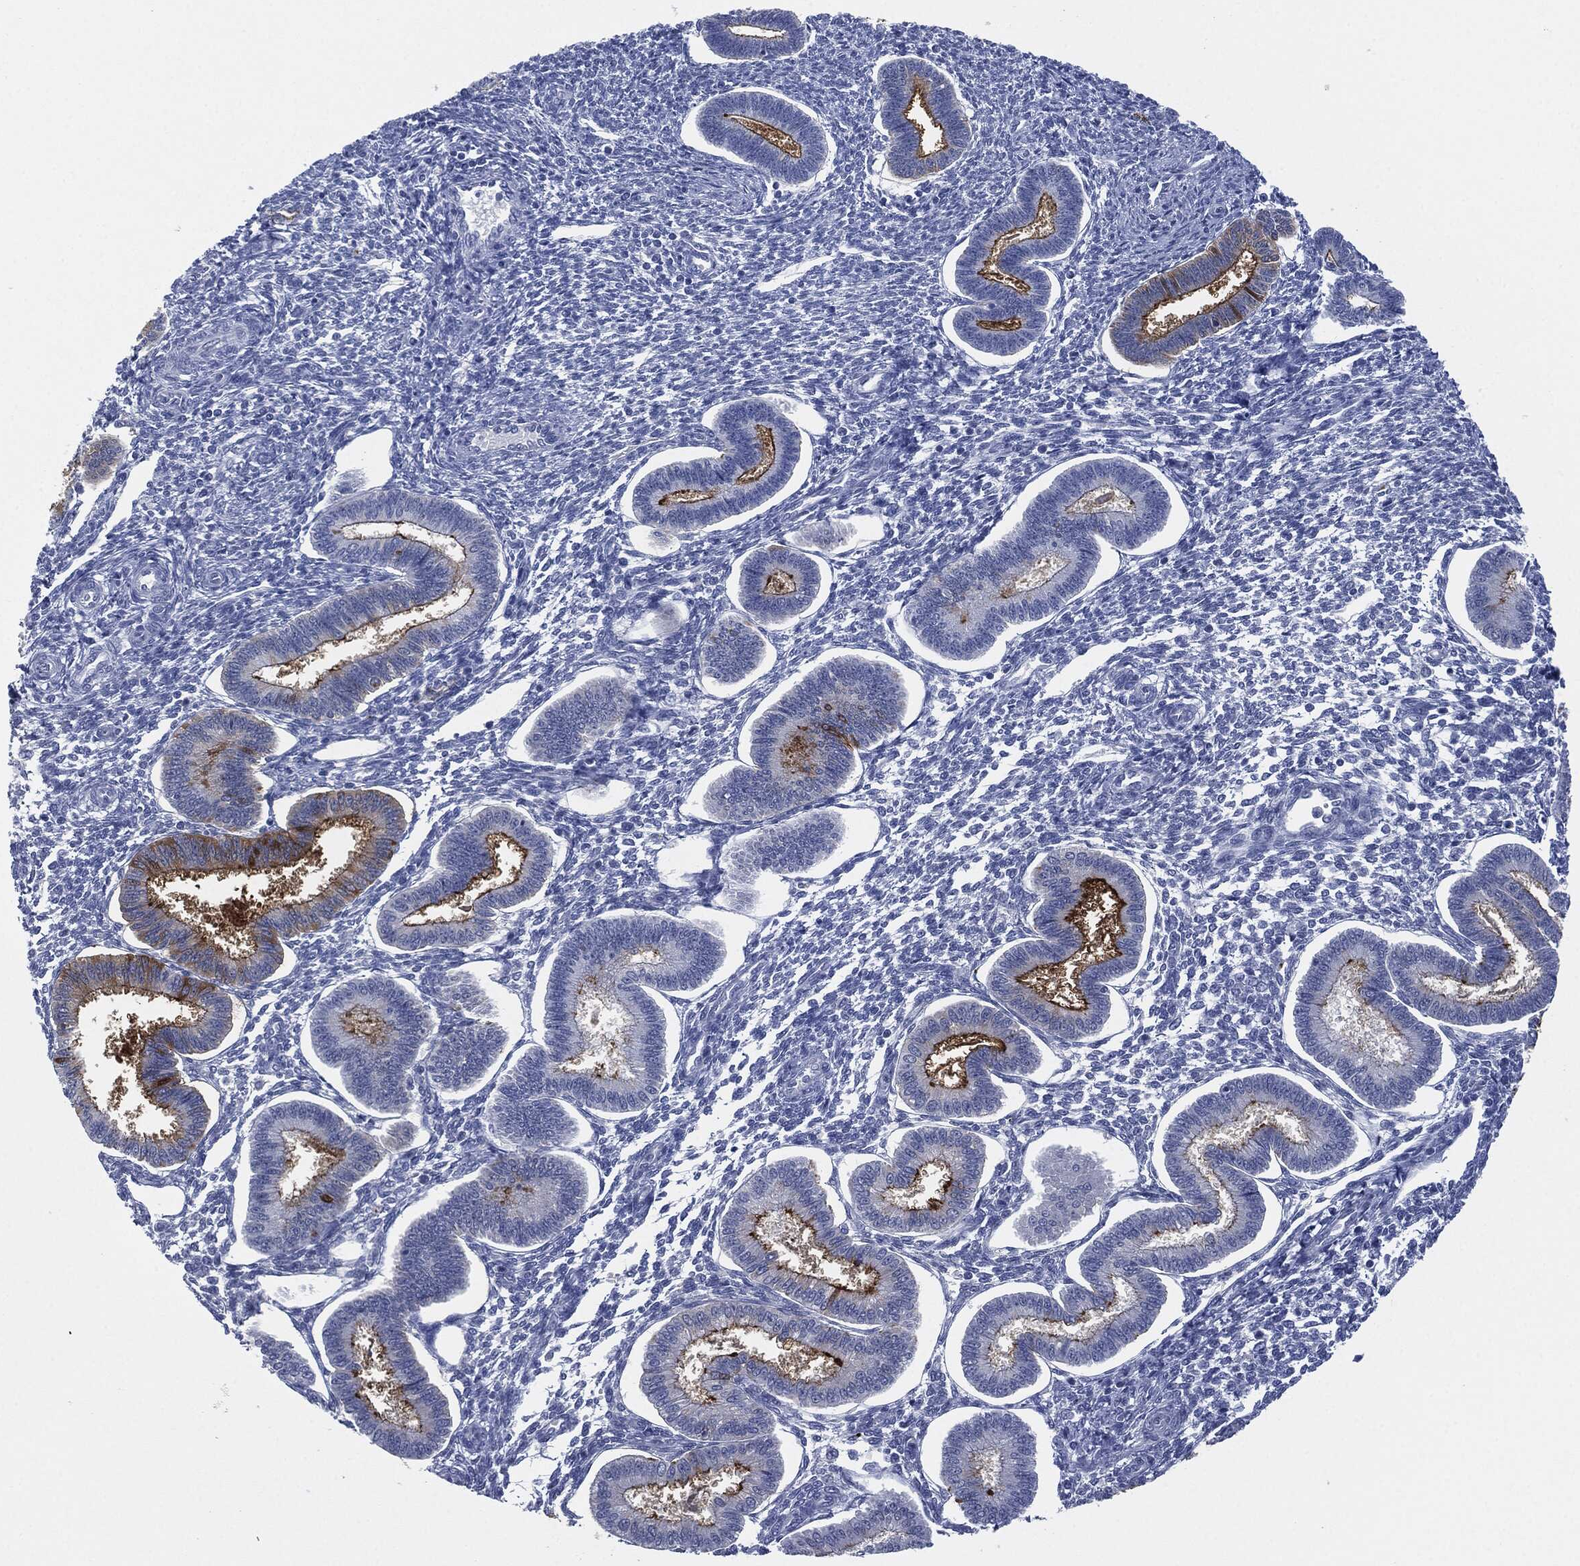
{"staining": {"intensity": "negative", "quantity": "none", "location": "none"}, "tissue": "endometrium", "cell_type": "Cells in endometrial stroma", "image_type": "normal", "snomed": [{"axis": "morphology", "description": "Normal tissue, NOS"}, {"axis": "topography", "description": "Endometrium"}], "caption": "Cells in endometrial stroma show no significant positivity in normal endometrium. (DAB (3,3'-diaminobenzidine) immunohistochemistry (IHC), high magnification).", "gene": "MUC16", "patient": {"sex": "female", "age": 43}}